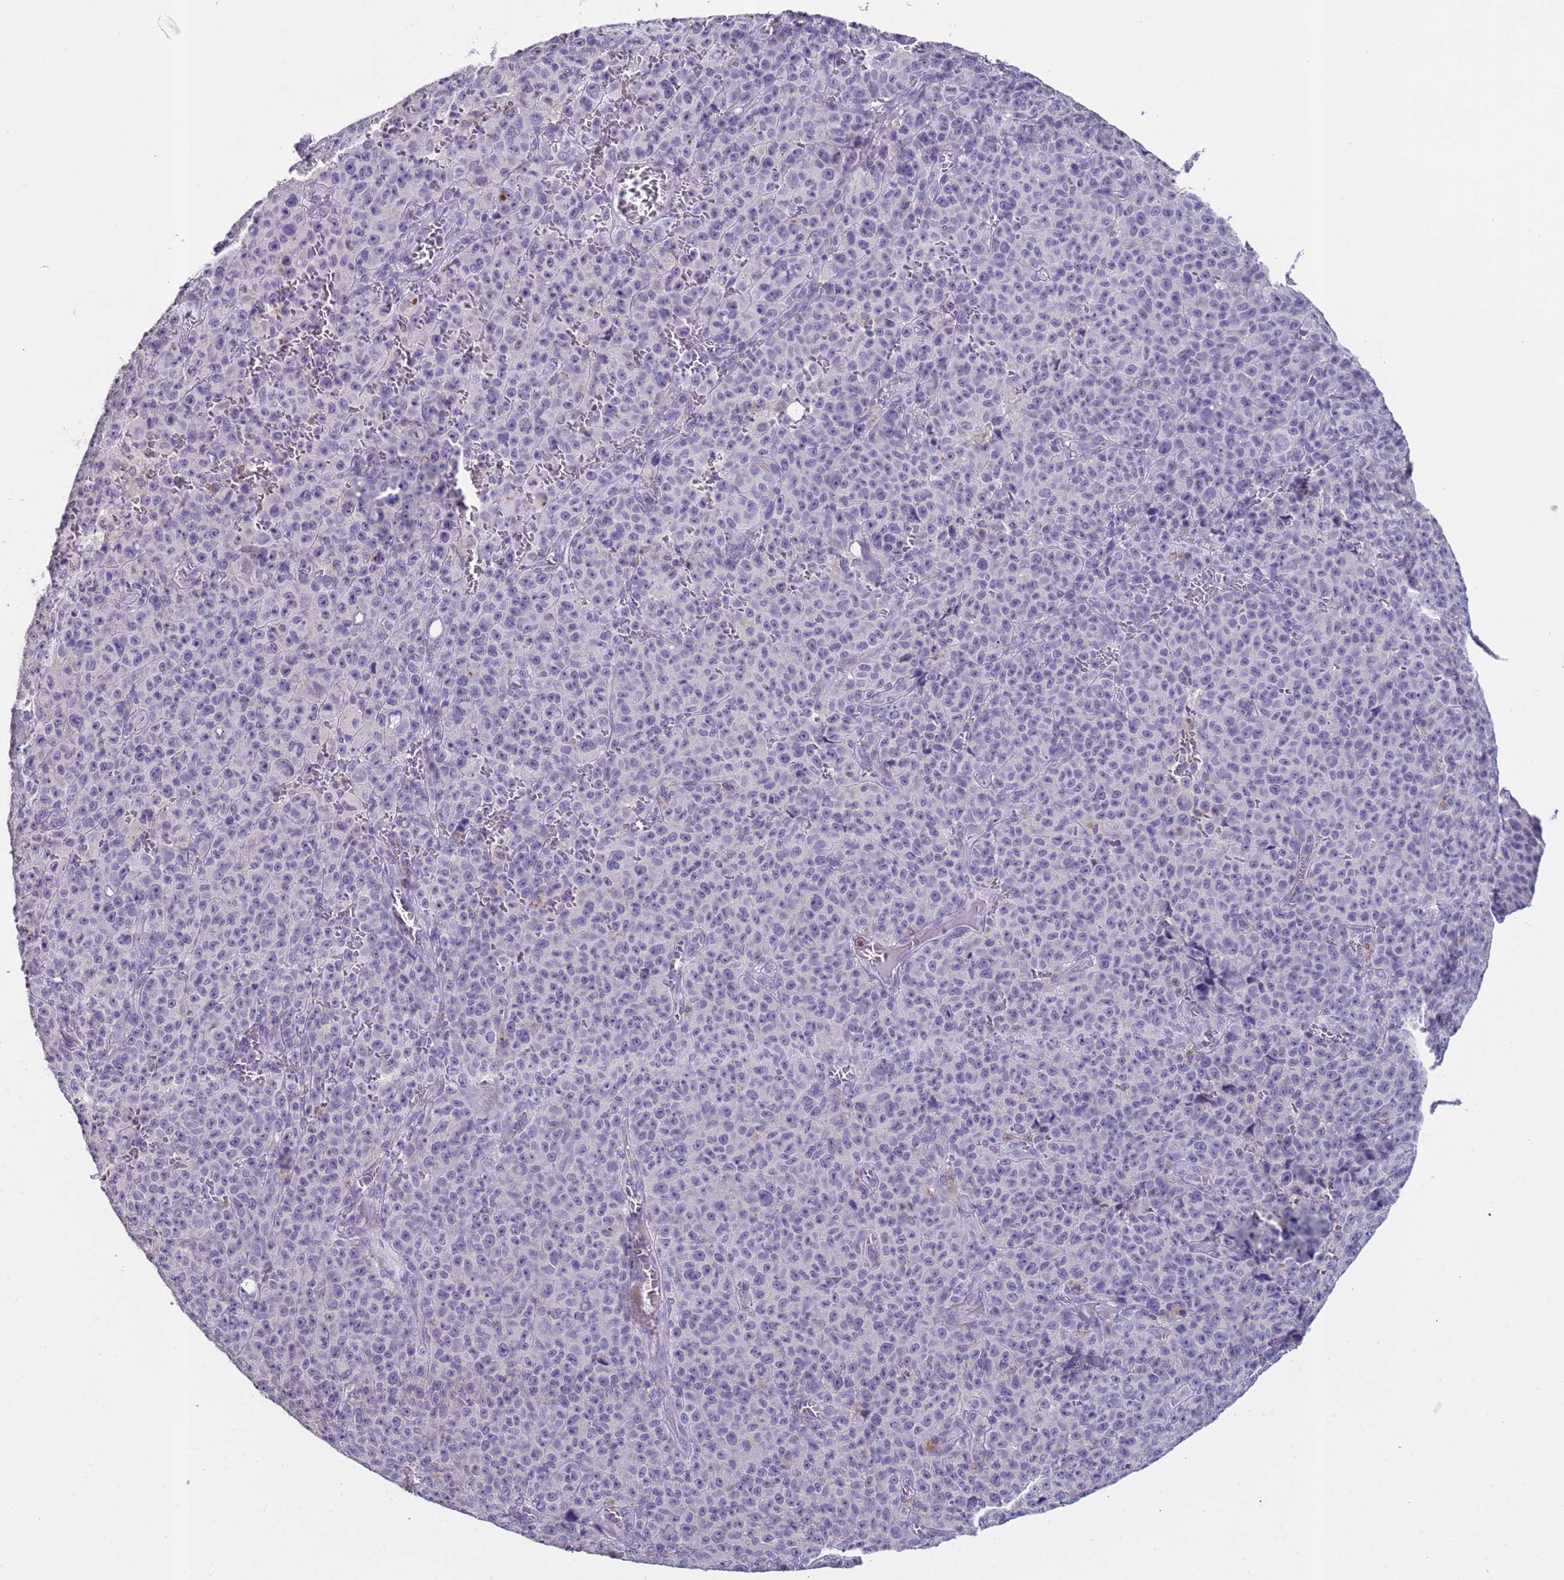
{"staining": {"intensity": "negative", "quantity": "none", "location": "none"}, "tissue": "melanoma", "cell_type": "Tumor cells", "image_type": "cancer", "snomed": [{"axis": "morphology", "description": "Malignant melanoma, NOS"}, {"axis": "topography", "description": "Skin"}], "caption": "The image shows no staining of tumor cells in malignant melanoma.", "gene": "ZNF248", "patient": {"sex": "female", "age": 82}}